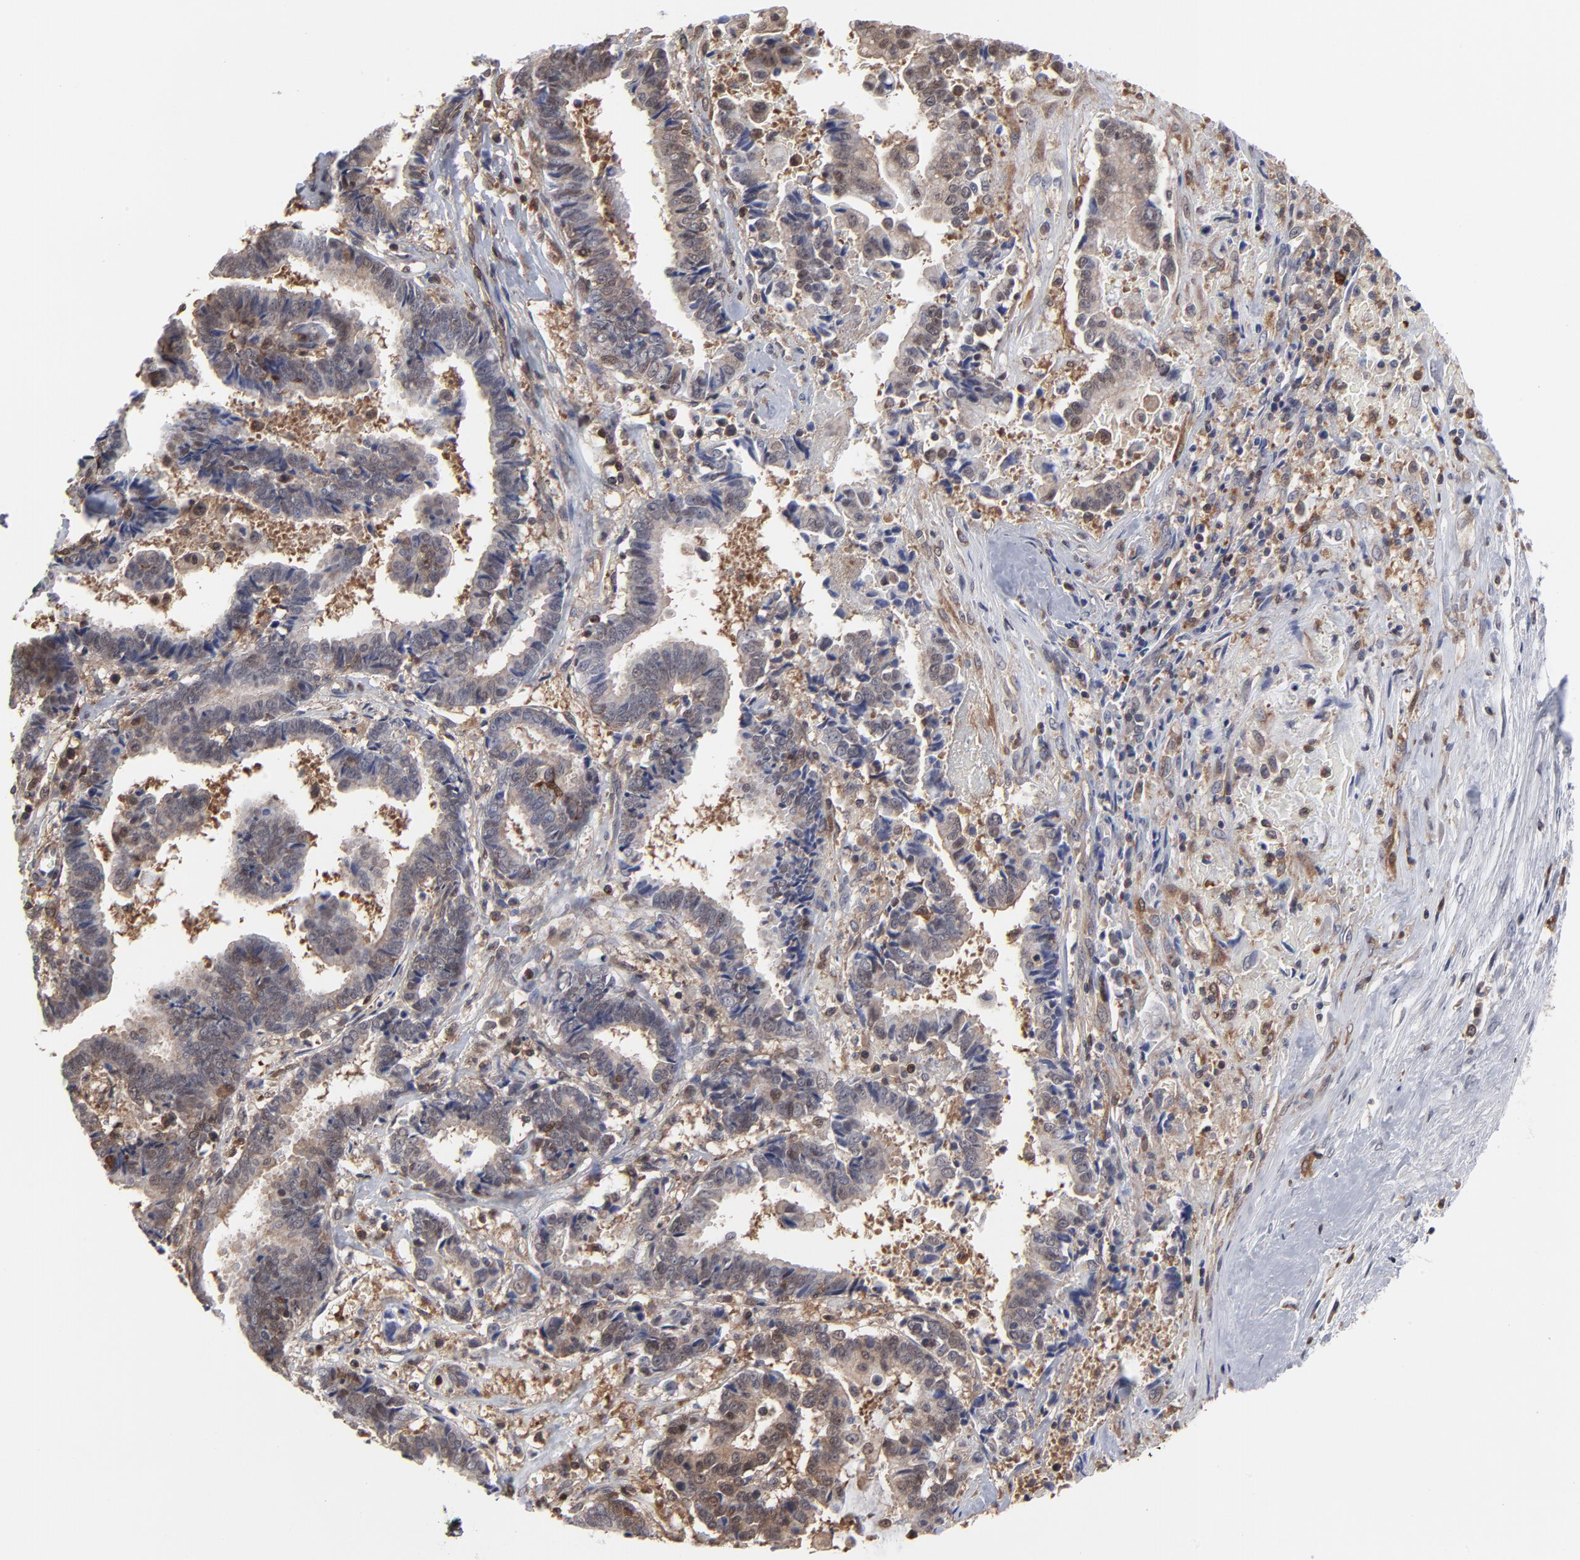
{"staining": {"intensity": "weak", "quantity": ">75%", "location": "cytoplasmic/membranous"}, "tissue": "liver cancer", "cell_type": "Tumor cells", "image_type": "cancer", "snomed": [{"axis": "morphology", "description": "Cholangiocarcinoma"}, {"axis": "topography", "description": "Liver"}], "caption": "IHC (DAB (3,3'-diaminobenzidine)) staining of liver cancer (cholangiocarcinoma) demonstrates weak cytoplasmic/membranous protein positivity in about >75% of tumor cells. Using DAB (3,3'-diaminobenzidine) (brown) and hematoxylin (blue) stains, captured at high magnification using brightfield microscopy.", "gene": "MAP2K1", "patient": {"sex": "male", "age": 57}}